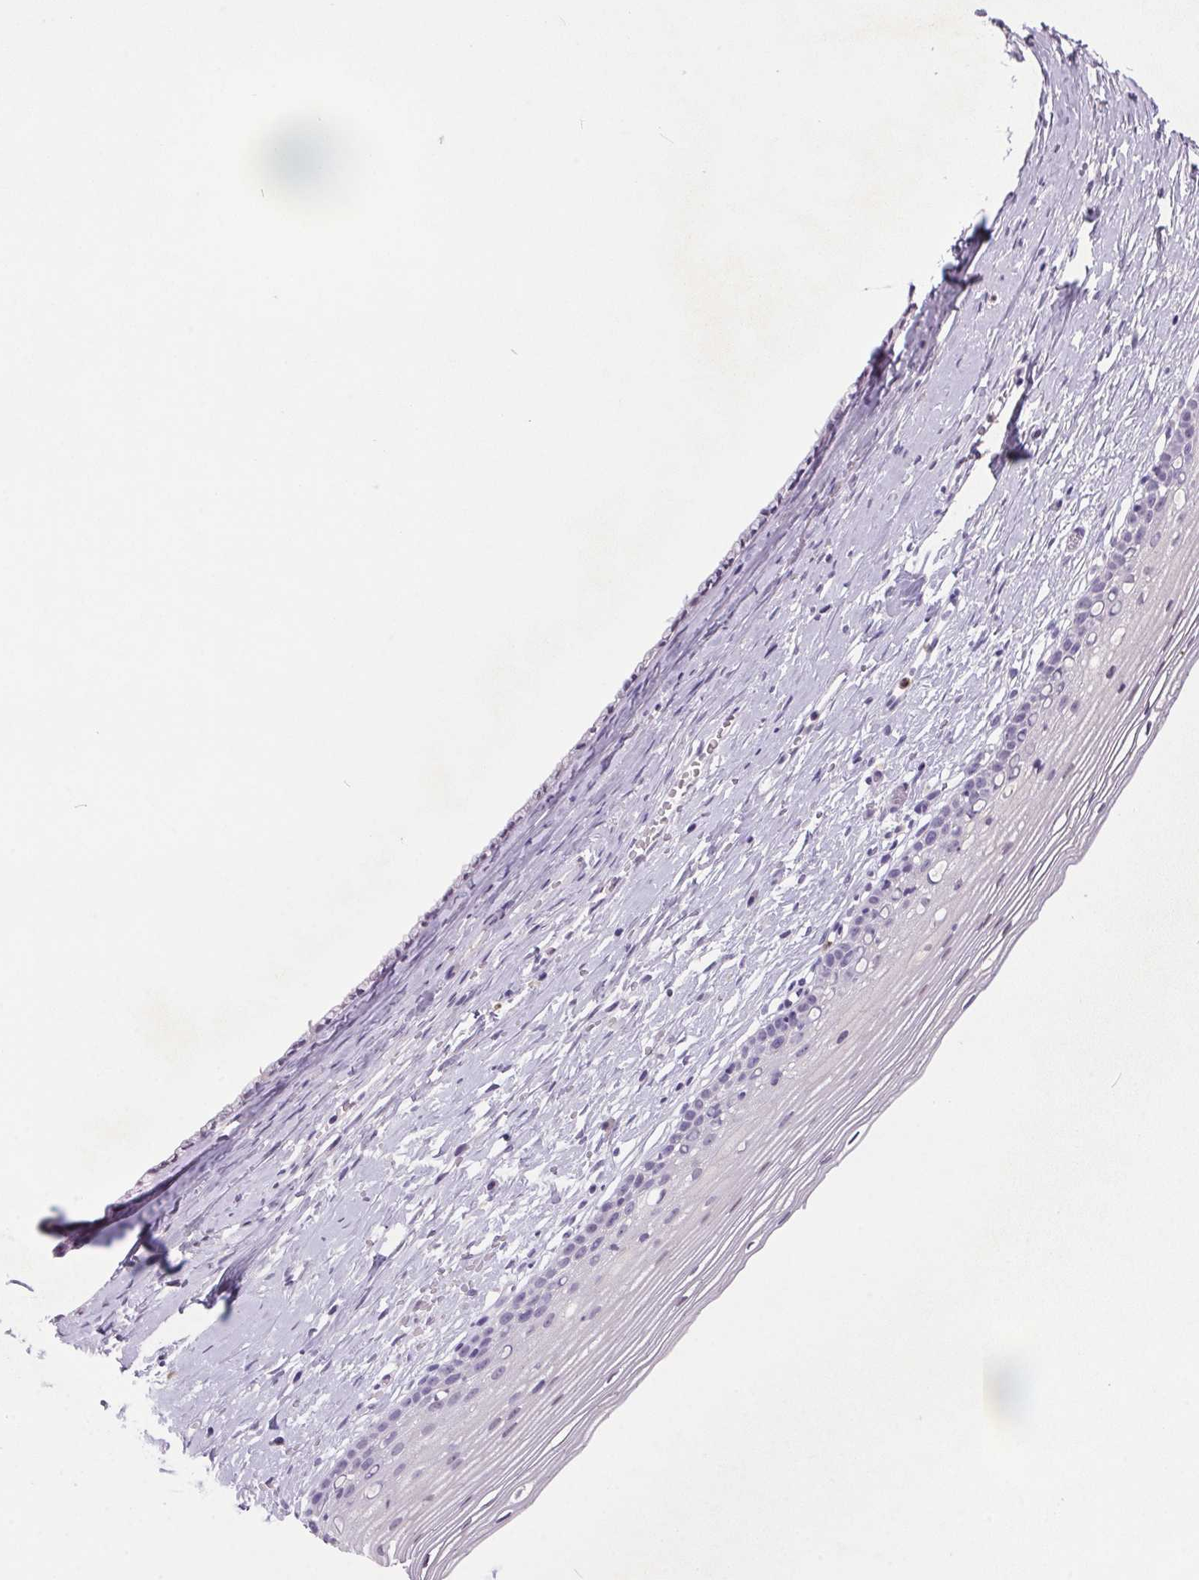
{"staining": {"intensity": "negative", "quantity": "none", "location": "none"}, "tissue": "cervix", "cell_type": "Glandular cells", "image_type": "normal", "snomed": [{"axis": "morphology", "description": "Normal tissue, NOS"}, {"axis": "topography", "description": "Cervix"}], "caption": "High power microscopy histopathology image of an immunohistochemistry image of benign cervix, revealing no significant staining in glandular cells.", "gene": "TRDN", "patient": {"sex": "female", "age": 40}}